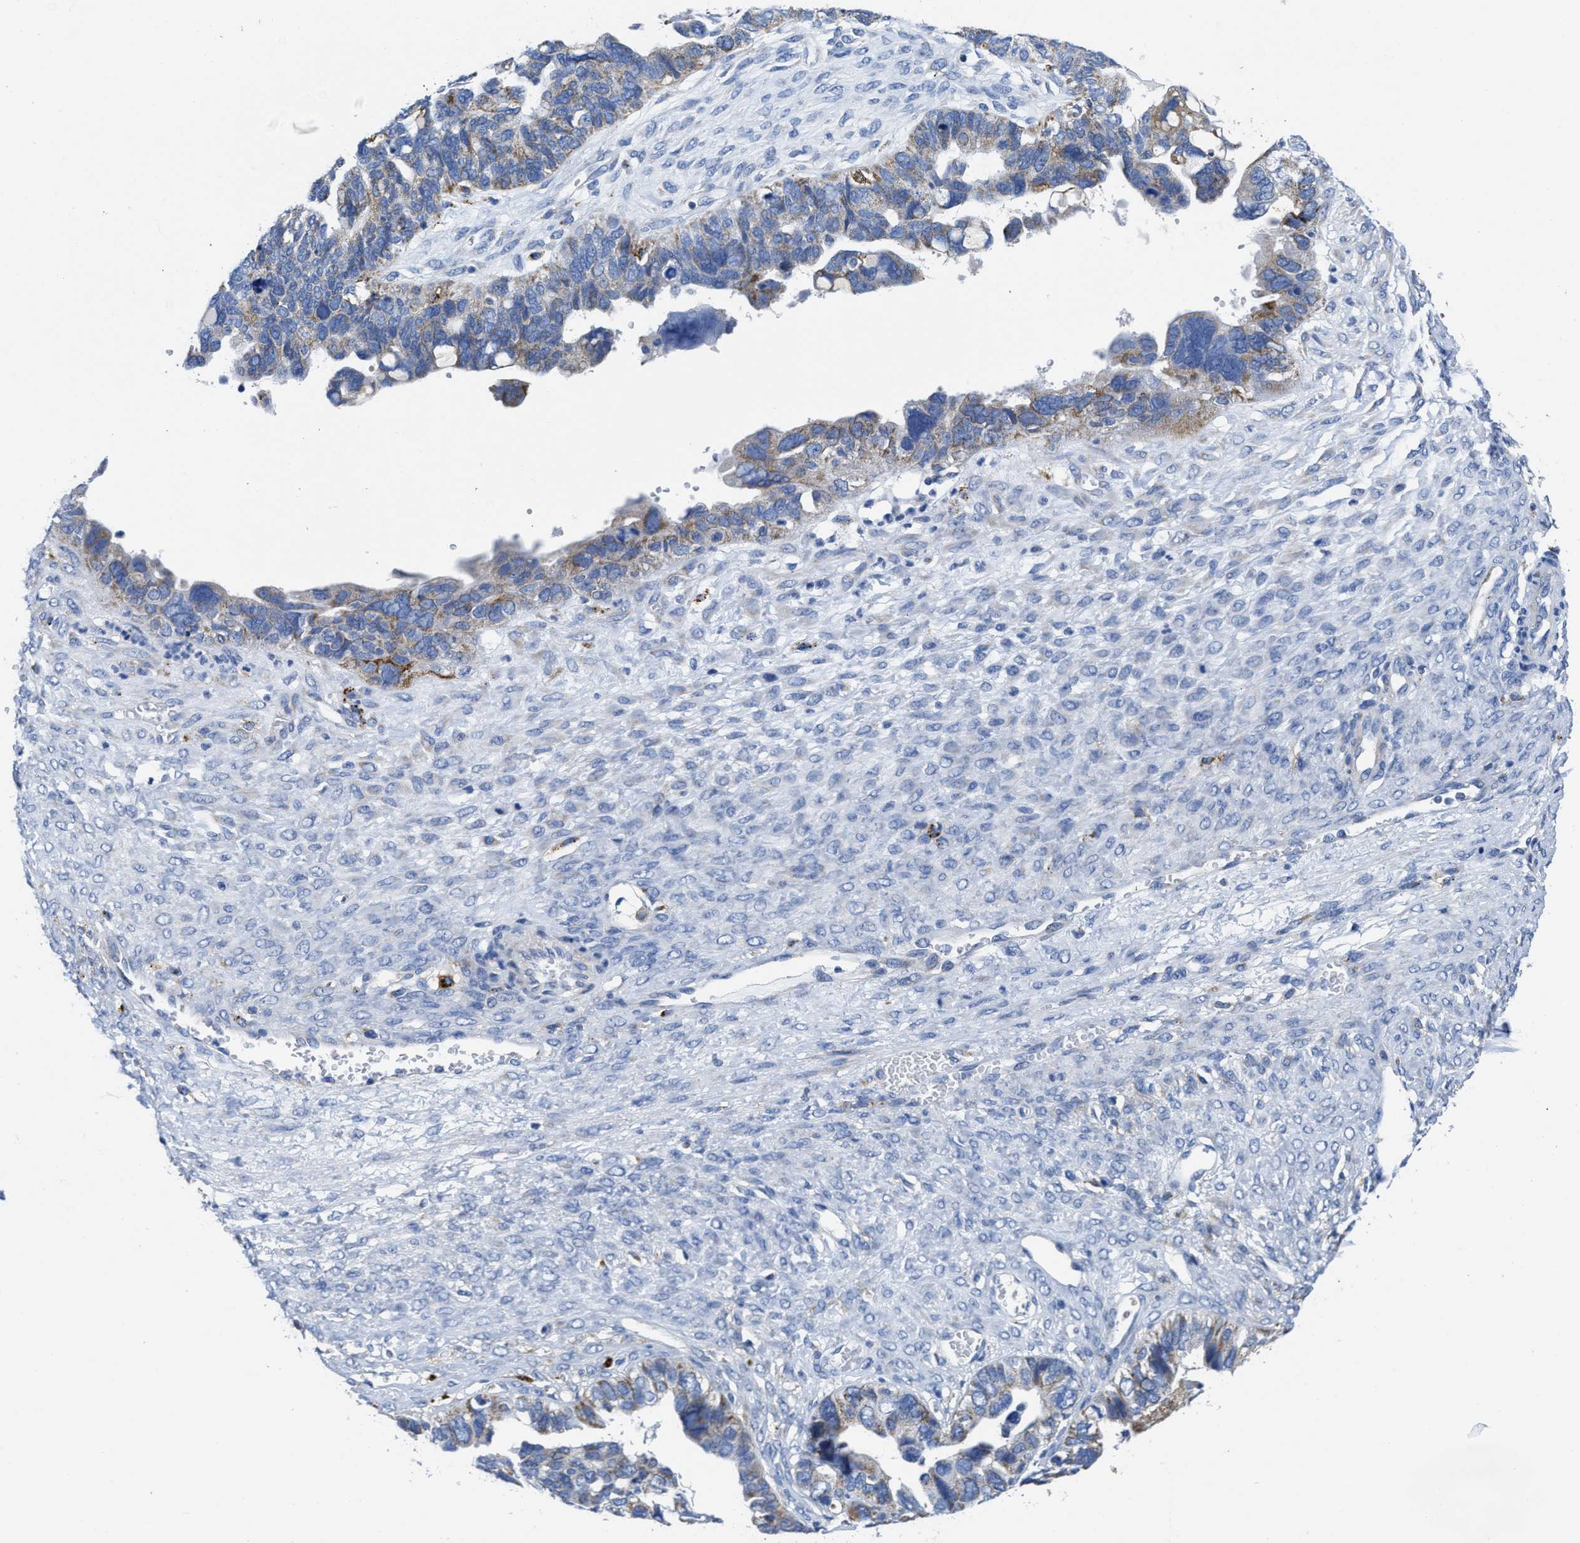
{"staining": {"intensity": "weak", "quantity": "25%-75%", "location": "cytoplasmic/membranous"}, "tissue": "ovarian cancer", "cell_type": "Tumor cells", "image_type": "cancer", "snomed": [{"axis": "morphology", "description": "Cystadenocarcinoma, serous, NOS"}, {"axis": "topography", "description": "Ovary"}], "caption": "DAB immunohistochemical staining of serous cystadenocarcinoma (ovarian) displays weak cytoplasmic/membranous protein expression in about 25%-75% of tumor cells. (Stains: DAB (3,3'-diaminobenzidine) in brown, nuclei in blue, Microscopy: brightfield microscopy at high magnification).", "gene": "TBRG4", "patient": {"sex": "female", "age": 79}}